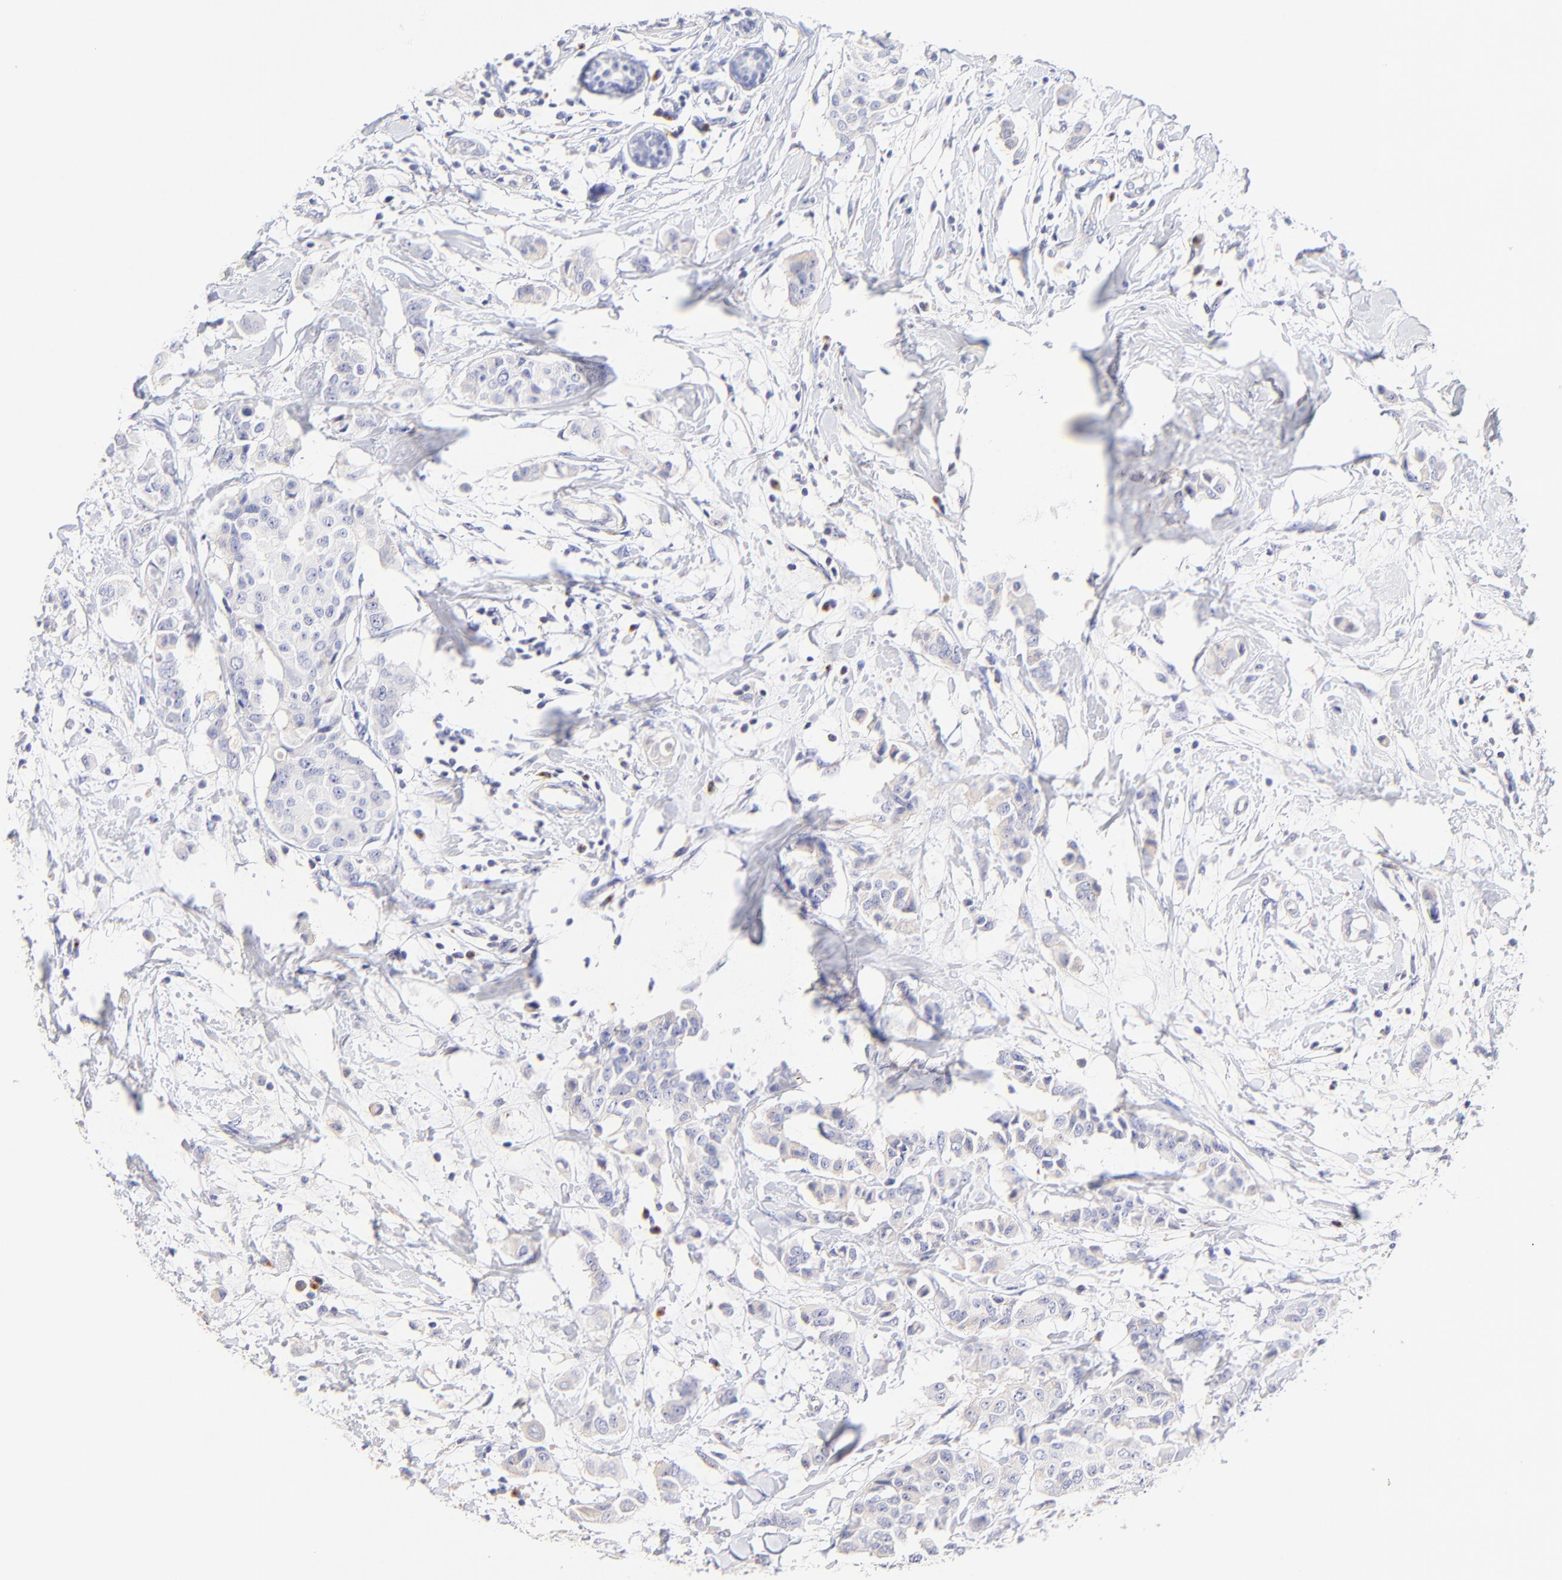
{"staining": {"intensity": "weak", "quantity": "<25%", "location": "cytoplasmic/membranous"}, "tissue": "breast cancer", "cell_type": "Tumor cells", "image_type": "cancer", "snomed": [{"axis": "morphology", "description": "Duct carcinoma"}, {"axis": "topography", "description": "Breast"}], "caption": "DAB immunohistochemical staining of human infiltrating ductal carcinoma (breast) displays no significant positivity in tumor cells.", "gene": "ASB9", "patient": {"sex": "female", "age": 40}}